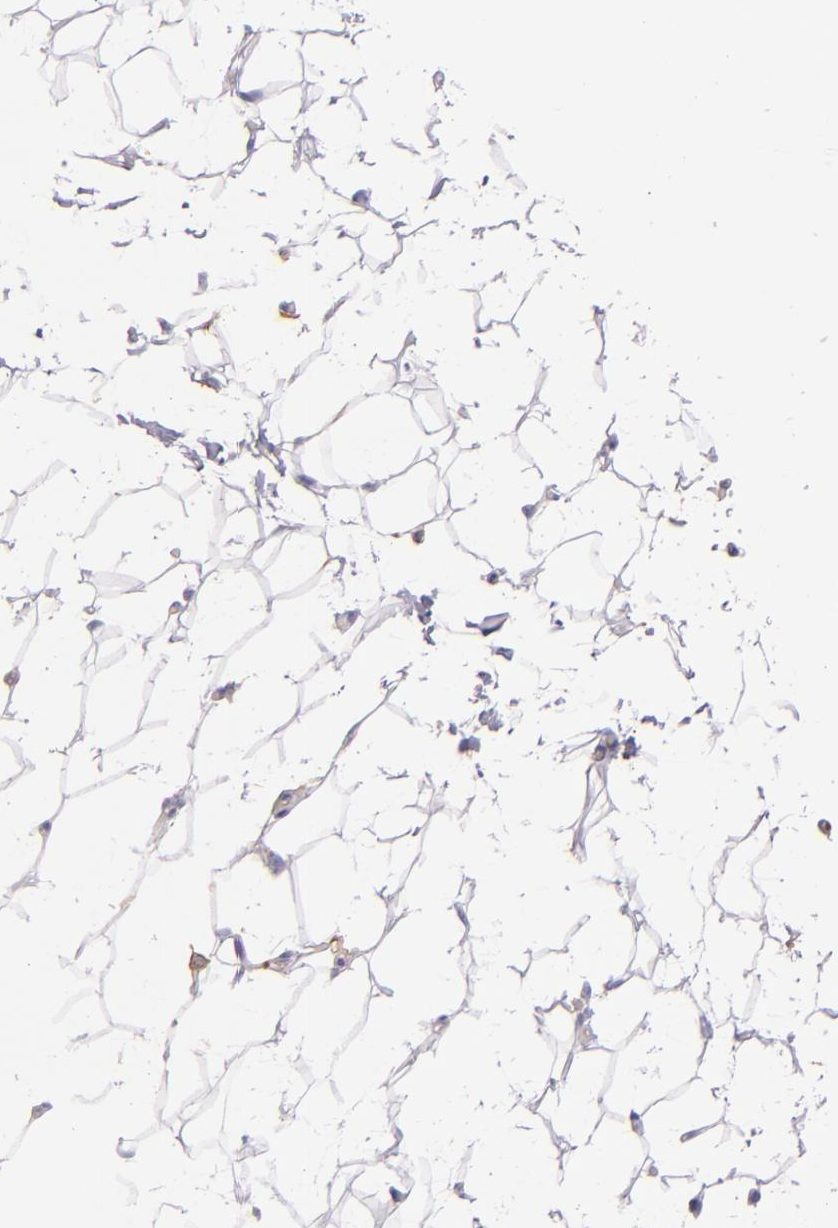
{"staining": {"intensity": "negative", "quantity": "none", "location": "none"}, "tissue": "adipose tissue", "cell_type": "Adipocytes", "image_type": "normal", "snomed": [{"axis": "morphology", "description": "Normal tissue, NOS"}, {"axis": "topography", "description": "Soft tissue"}], "caption": "This is a micrograph of immunohistochemistry staining of unremarkable adipose tissue, which shows no positivity in adipocytes. (Brightfield microscopy of DAB immunohistochemistry at high magnification).", "gene": "CD9", "patient": {"sex": "male", "age": 26}}